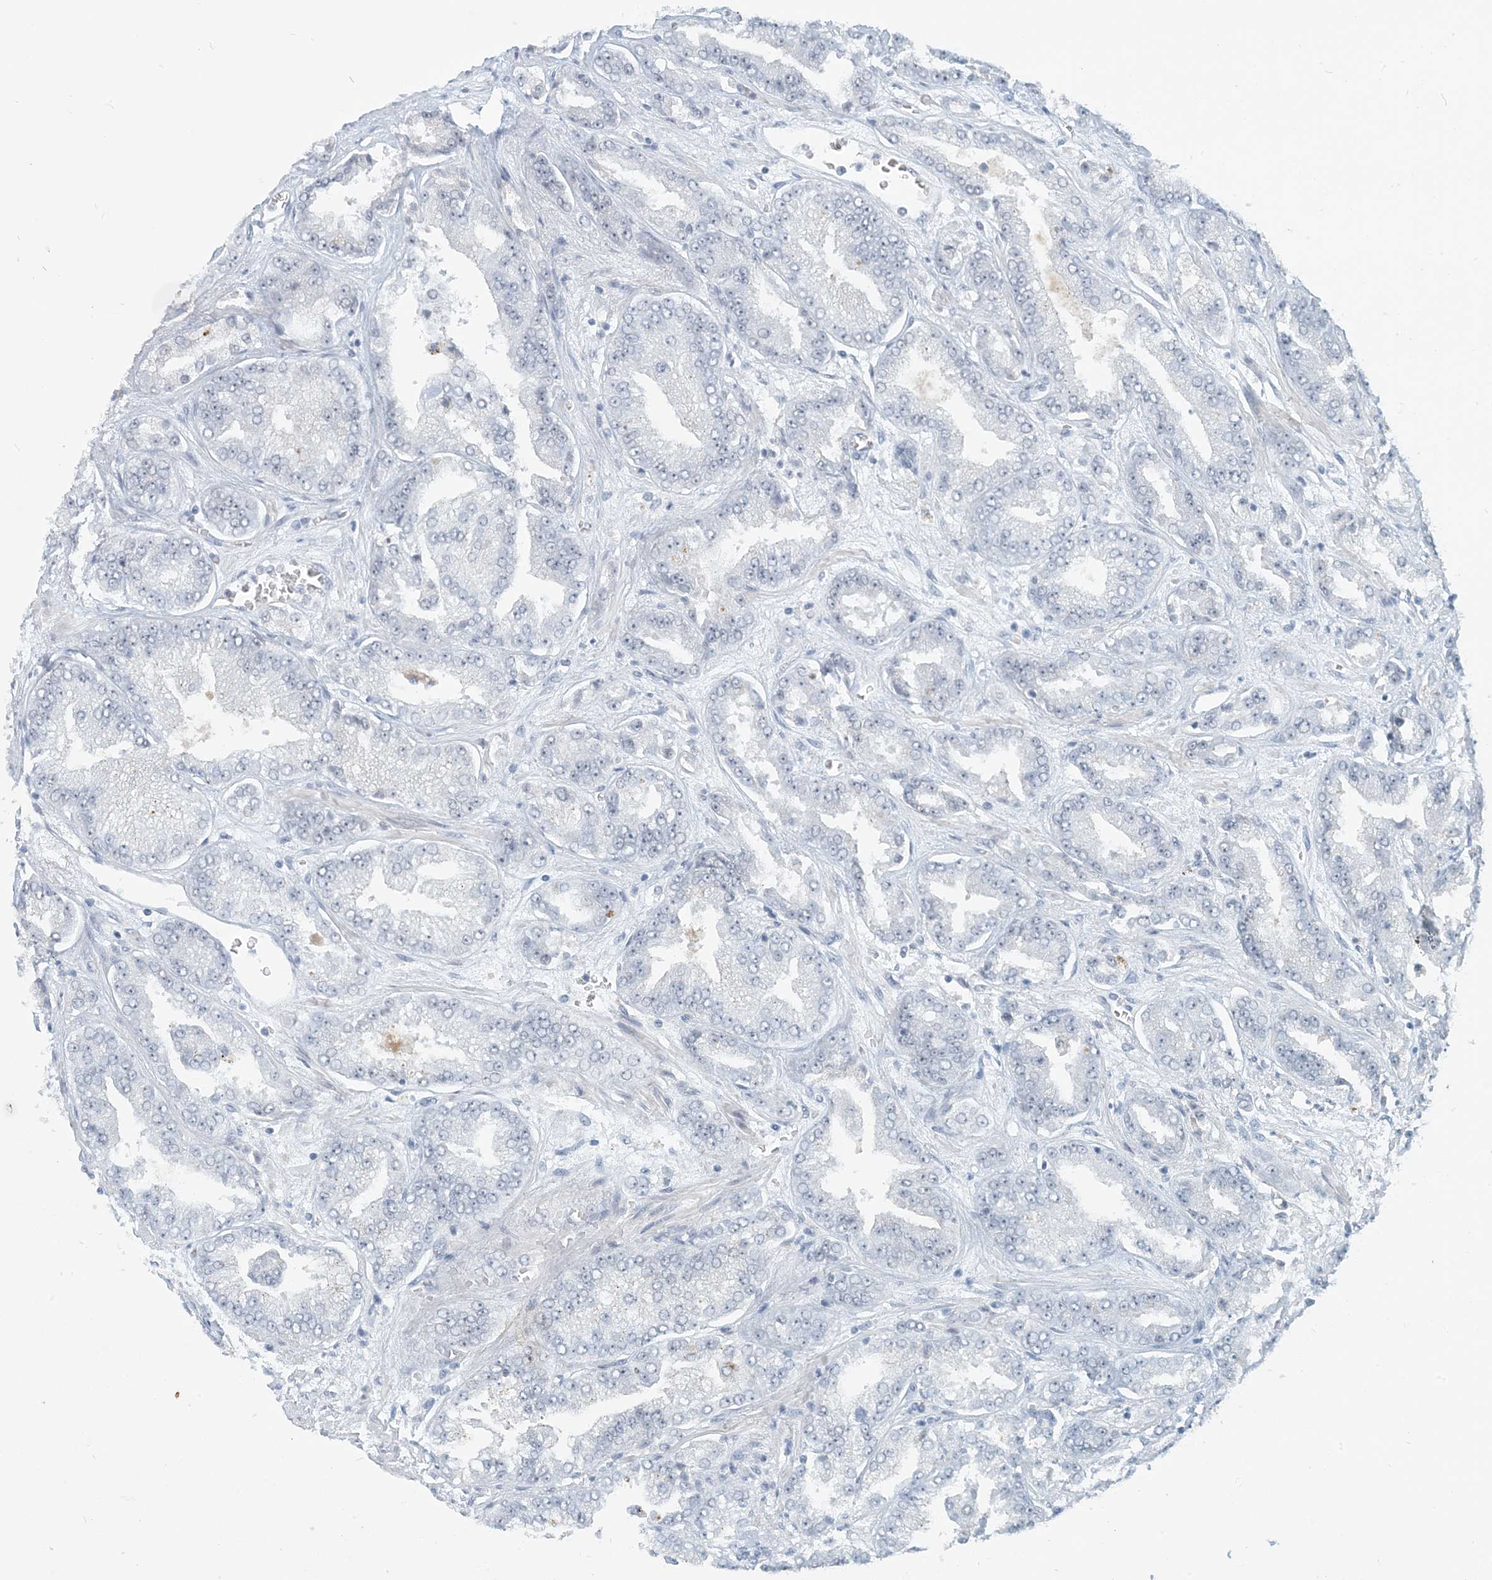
{"staining": {"intensity": "negative", "quantity": "none", "location": "none"}, "tissue": "prostate cancer", "cell_type": "Tumor cells", "image_type": "cancer", "snomed": [{"axis": "morphology", "description": "Adenocarcinoma, High grade"}, {"axis": "topography", "description": "Prostate"}], "caption": "Image shows no protein expression in tumor cells of prostate cancer (high-grade adenocarcinoma) tissue. (DAB immunohistochemistry with hematoxylin counter stain).", "gene": "SCML1", "patient": {"sex": "male", "age": 71}}